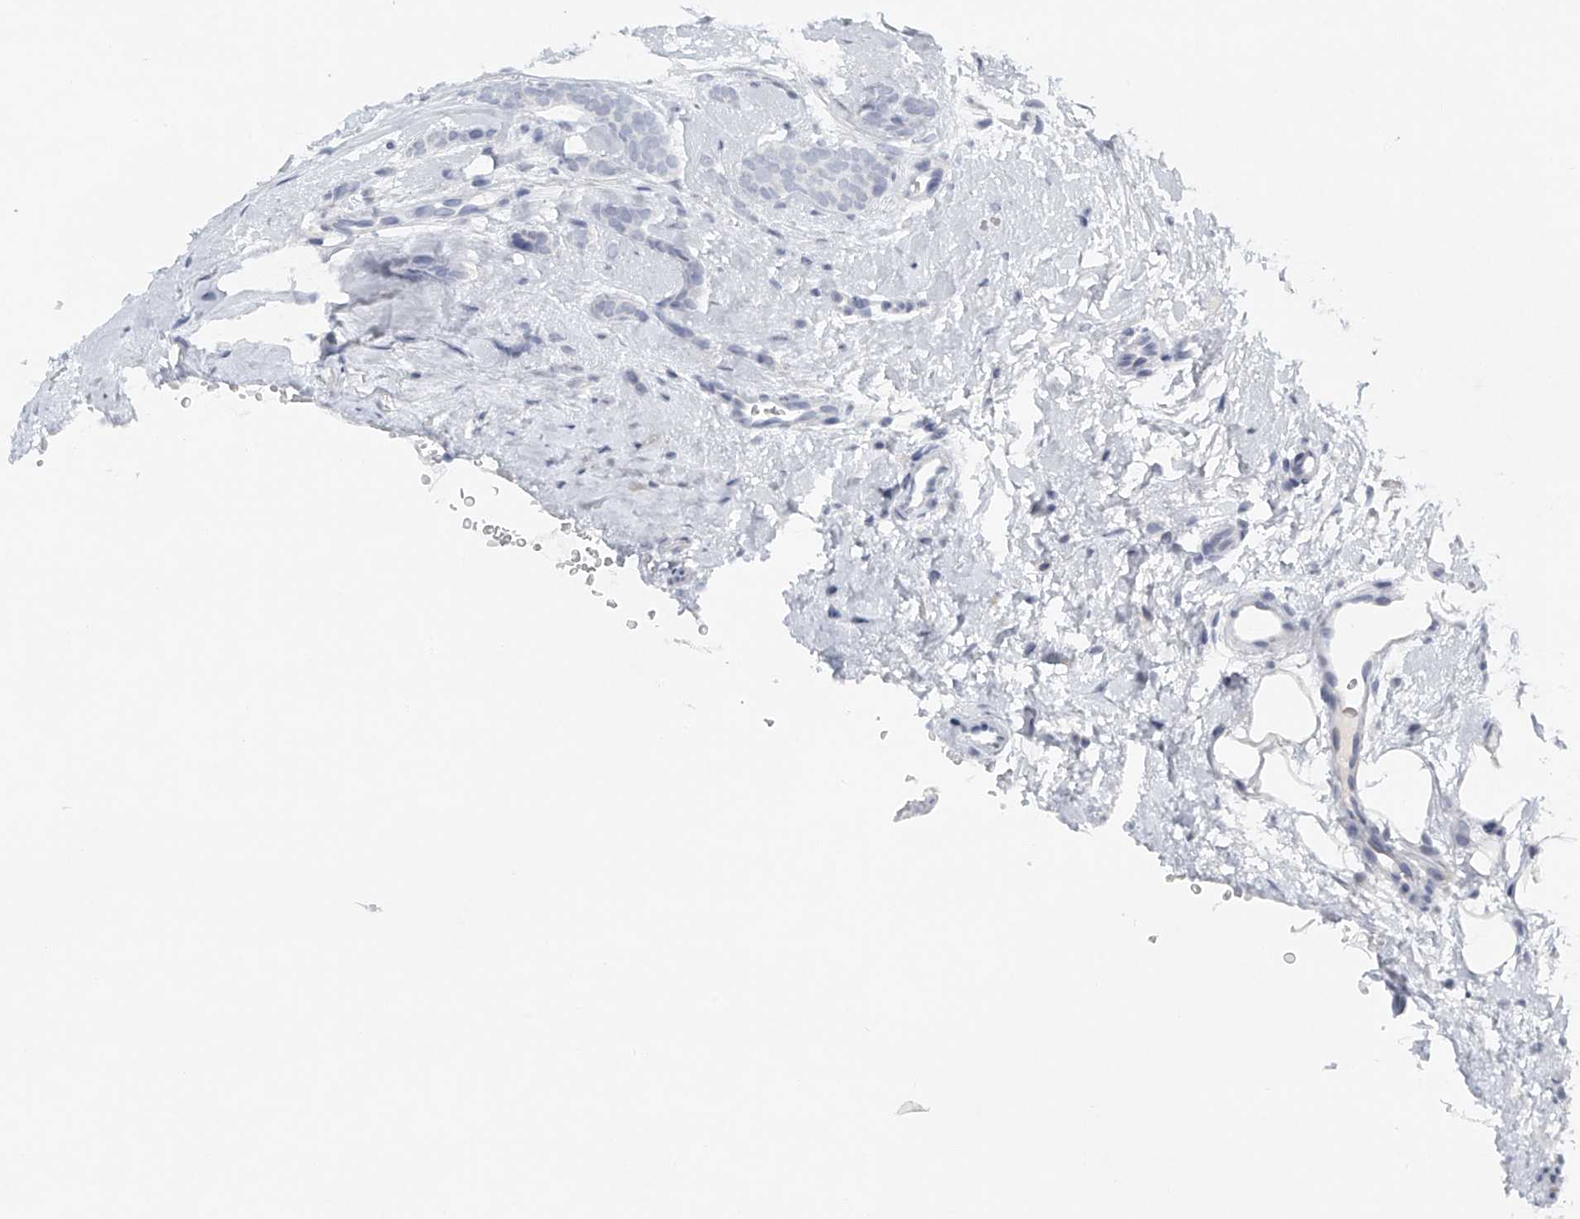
{"staining": {"intensity": "negative", "quantity": "none", "location": "none"}, "tissue": "breast cancer", "cell_type": "Tumor cells", "image_type": "cancer", "snomed": [{"axis": "morphology", "description": "Lobular carcinoma"}, {"axis": "topography", "description": "Skin"}, {"axis": "topography", "description": "Breast"}], "caption": "Immunohistochemistry of human breast cancer (lobular carcinoma) displays no staining in tumor cells. (Stains: DAB IHC with hematoxylin counter stain, Microscopy: brightfield microscopy at high magnification).", "gene": "FAT2", "patient": {"sex": "female", "age": 46}}